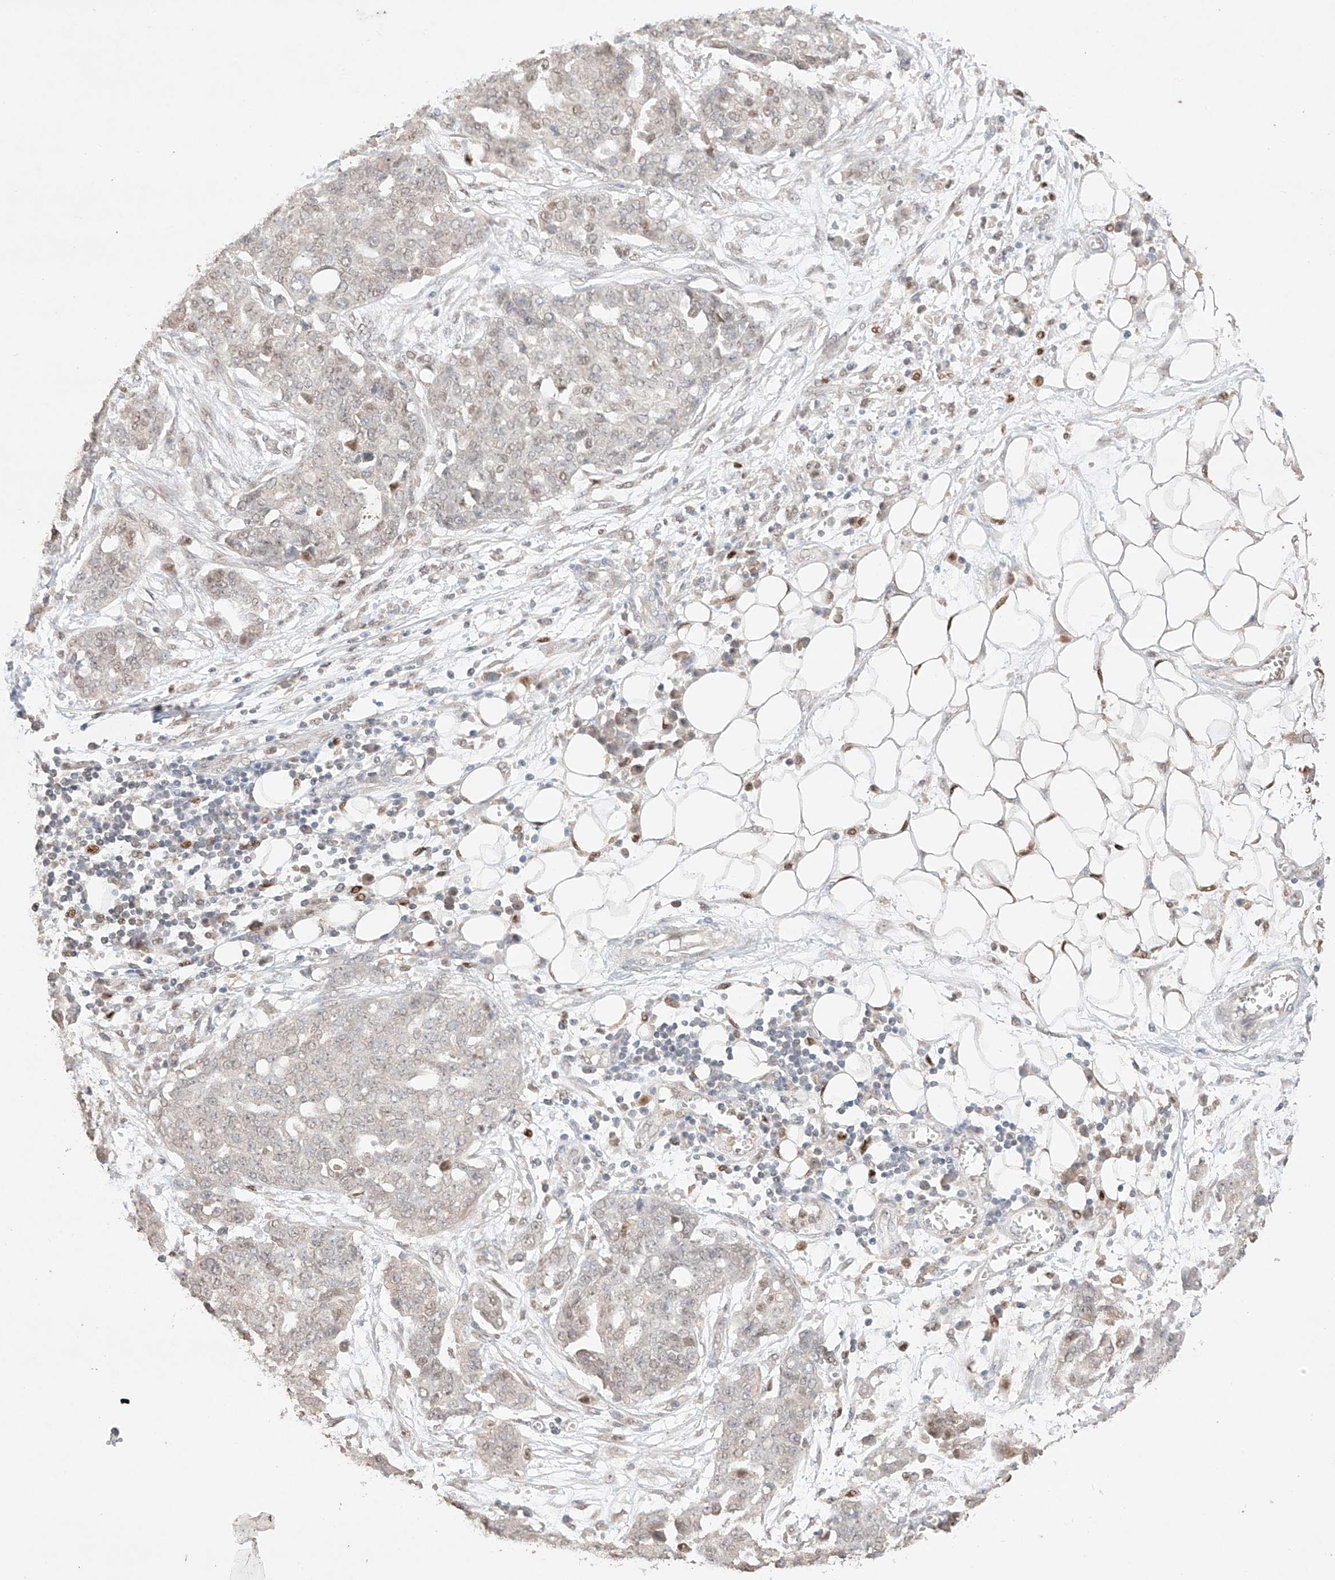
{"staining": {"intensity": "weak", "quantity": "25%-75%", "location": "nuclear"}, "tissue": "ovarian cancer", "cell_type": "Tumor cells", "image_type": "cancer", "snomed": [{"axis": "morphology", "description": "Cystadenocarcinoma, serous, NOS"}, {"axis": "topography", "description": "Soft tissue"}, {"axis": "topography", "description": "Ovary"}], "caption": "A brown stain shows weak nuclear expression of a protein in serous cystadenocarcinoma (ovarian) tumor cells.", "gene": "APIP", "patient": {"sex": "female", "age": 57}}